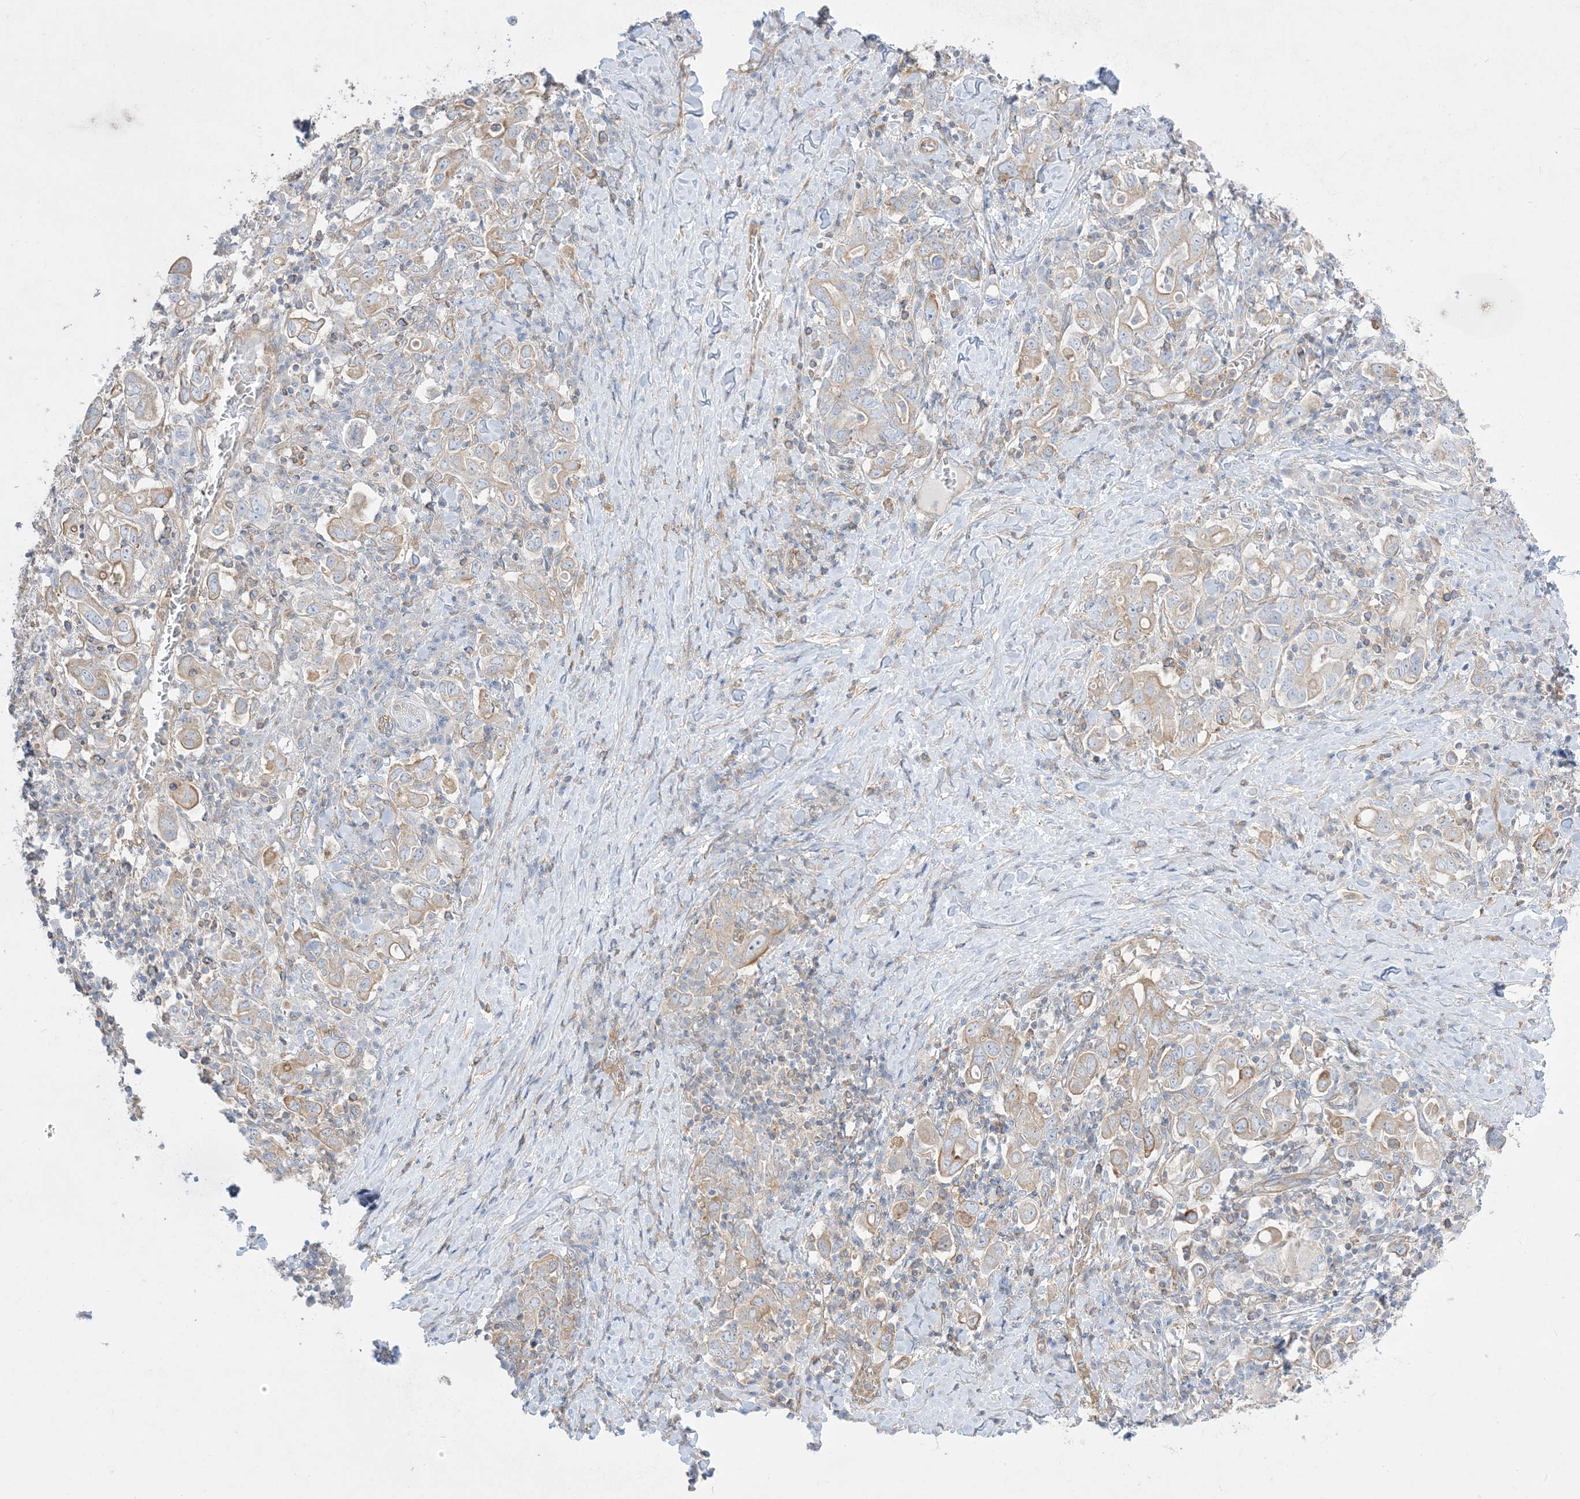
{"staining": {"intensity": "weak", "quantity": "25%-75%", "location": "cytoplasmic/membranous"}, "tissue": "stomach cancer", "cell_type": "Tumor cells", "image_type": "cancer", "snomed": [{"axis": "morphology", "description": "Adenocarcinoma, NOS"}, {"axis": "topography", "description": "Stomach, upper"}], "caption": "A micrograph of stomach adenocarcinoma stained for a protein shows weak cytoplasmic/membranous brown staining in tumor cells.", "gene": "ARHGEF9", "patient": {"sex": "male", "age": 62}}